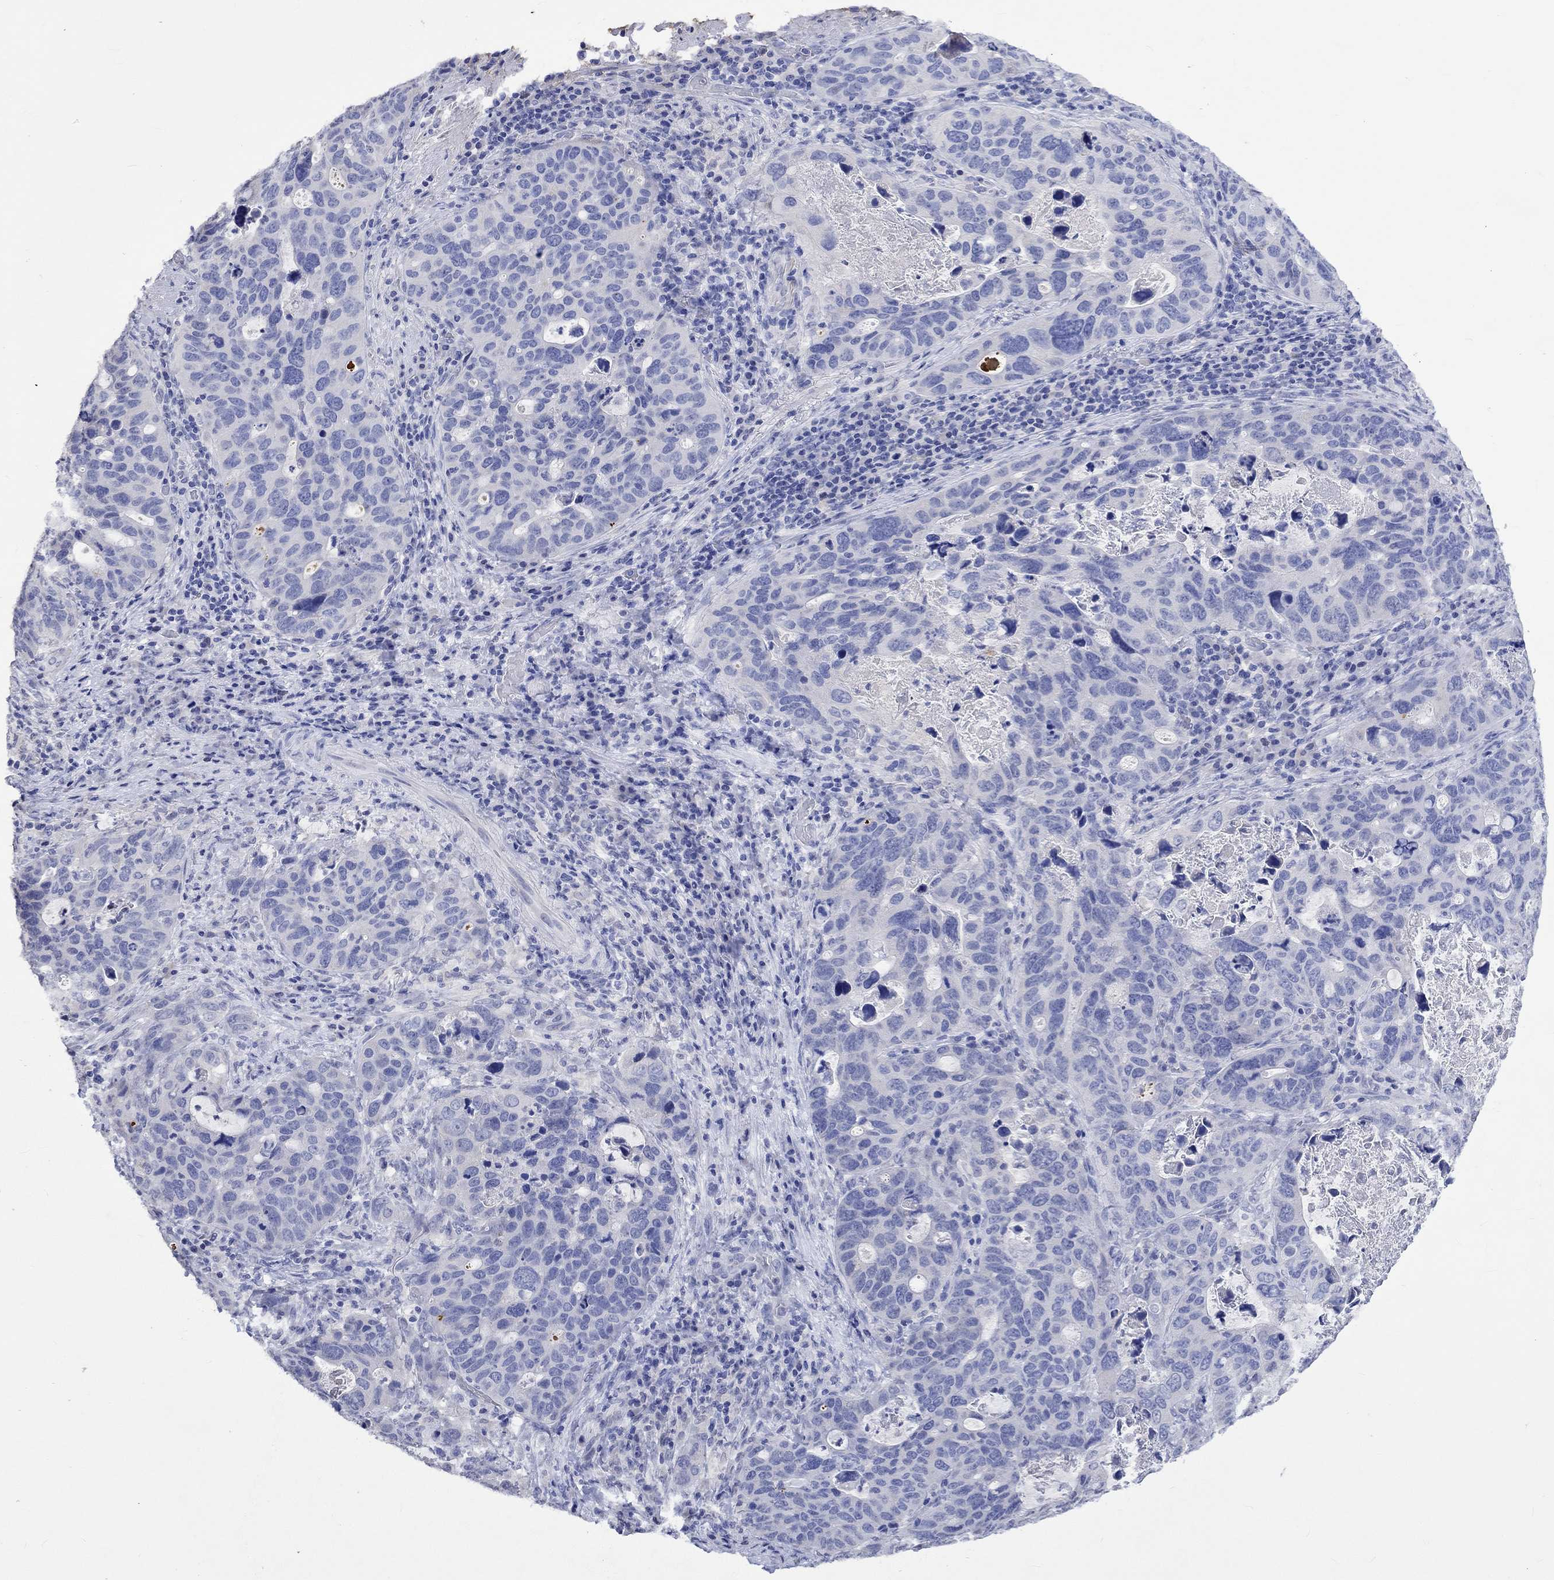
{"staining": {"intensity": "negative", "quantity": "none", "location": "none"}, "tissue": "stomach cancer", "cell_type": "Tumor cells", "image_type": "cancer", "snomed": [{"axis": "morphology", "description": "Adenocarcinoma, NOS"}, {"axis": "topography", "description": "Stomach"}], "caption": "IHC of human stomach adenocarcinoma reveals no expression in tumor cells.", "gene": "KLHL35", "patient": {"sex": "male", "age": 54}}